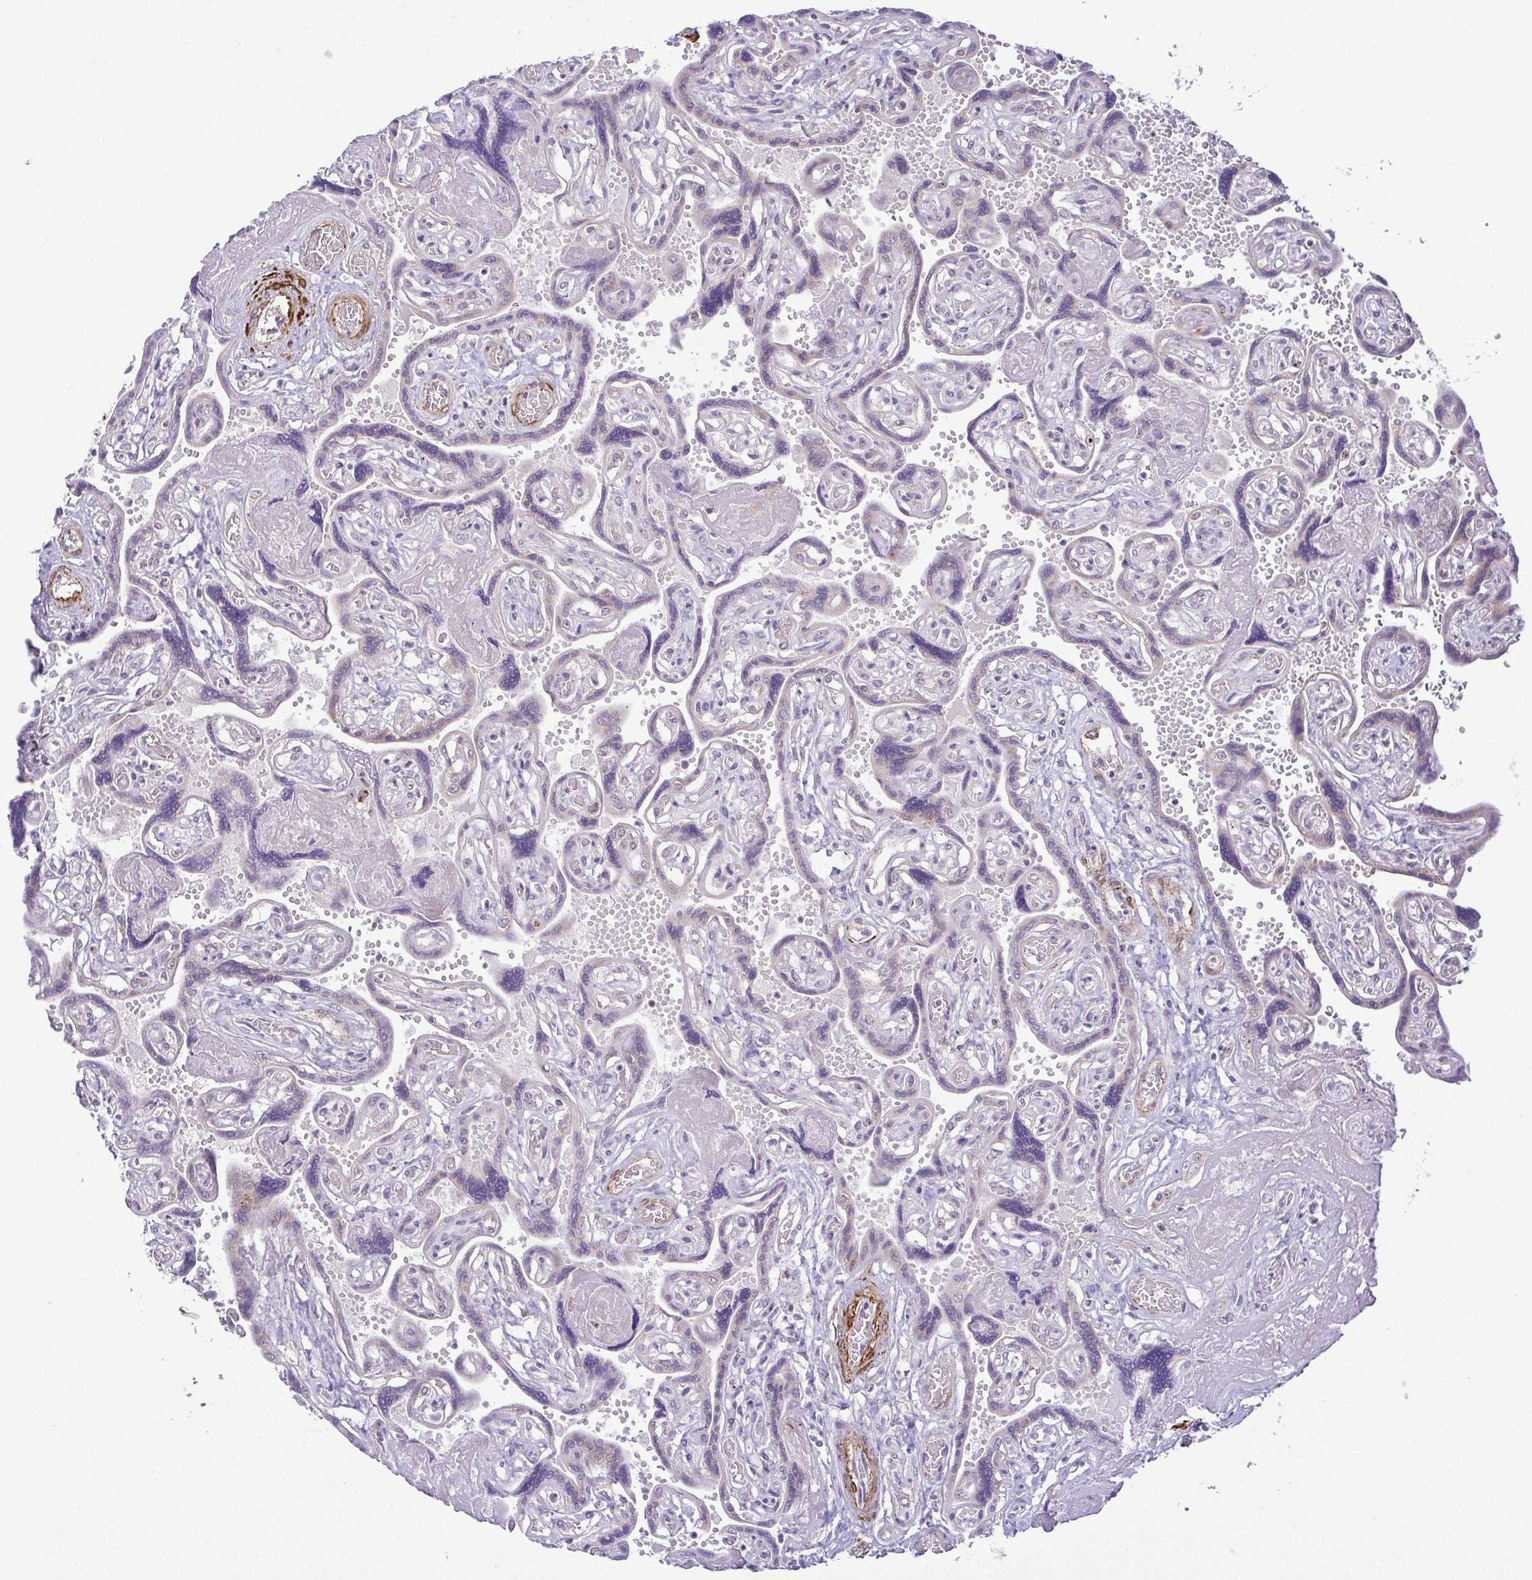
{"staining": {"intensity": "weak", "quantity": "25%-75%", "location": "nuclear"}, "tissue": "placenta", "cell_type": "Decidual cells", "image_type": "normal", "snomed": [{"axis": "morphology", "description": "Normal tissue, NOS"}, {"axis": "topography", "description": "Placenta"}], "caption": "A low amount of weak nuclear positivity is identified in approximately 25%-75% of decidual cells in benign placenta.", "gene": "RSL24D1", "patient": {"sex": "female", "age": 32}}